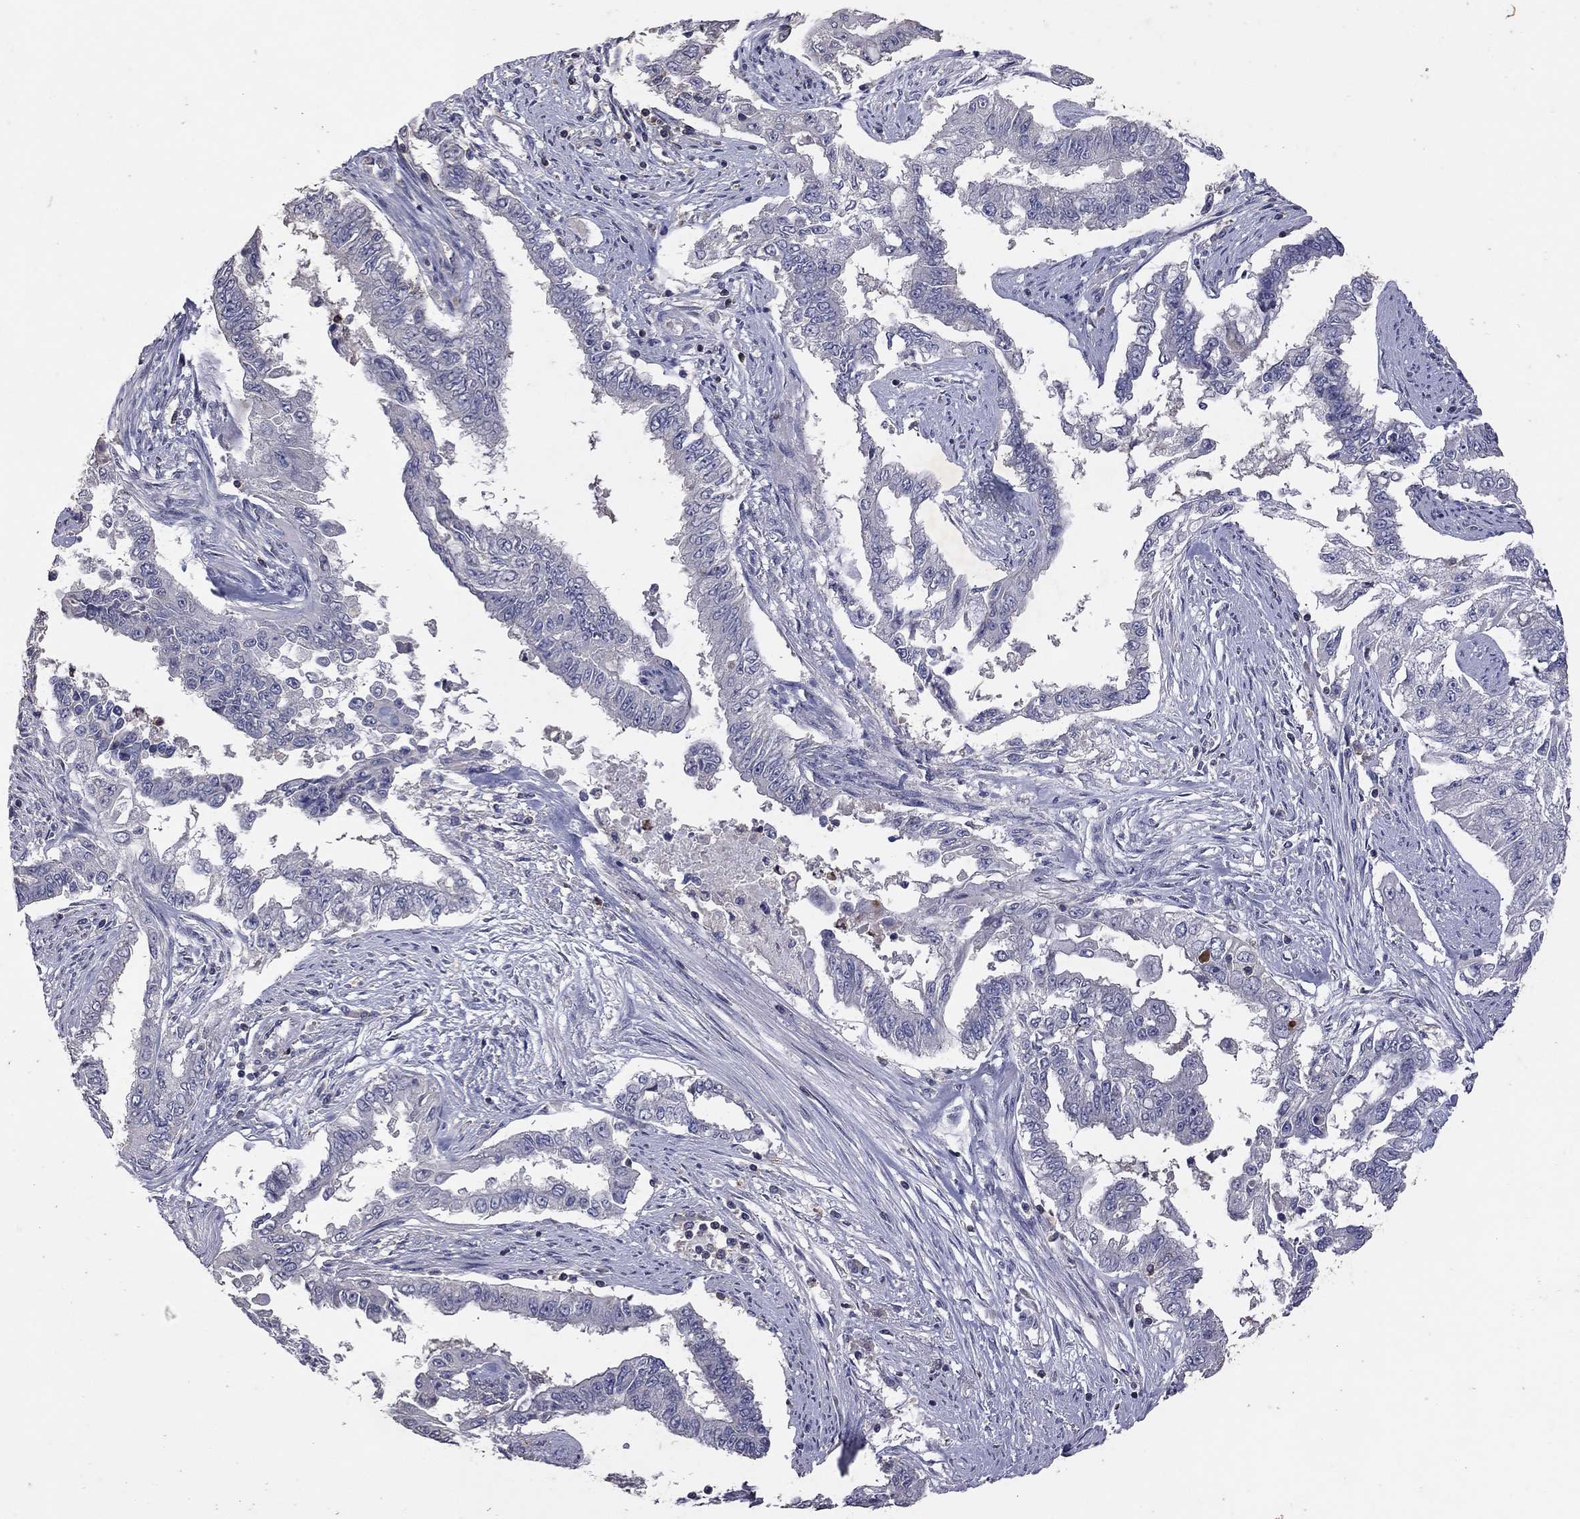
{"staining": {"intensity": "negative", "quantity": "none", "location": "none"}, "tissue": "endometrial cancer", "cell_type": "Tumor cells", "image_type": "cancer", "snomed": [{"axis": "morphology", "description": "Adenocarcinoma, NOS"}, {"axis": "topography", "description": "Uterus"}], "caption": "DAB (3,3'-diaminobenzidine) immunohistochemical staining of adenocarcinoma (endometrial) reveals no significant expression in tumor cells.", "gene": "IPCEF1", "patient": {"sex": "female", "age": 59}}